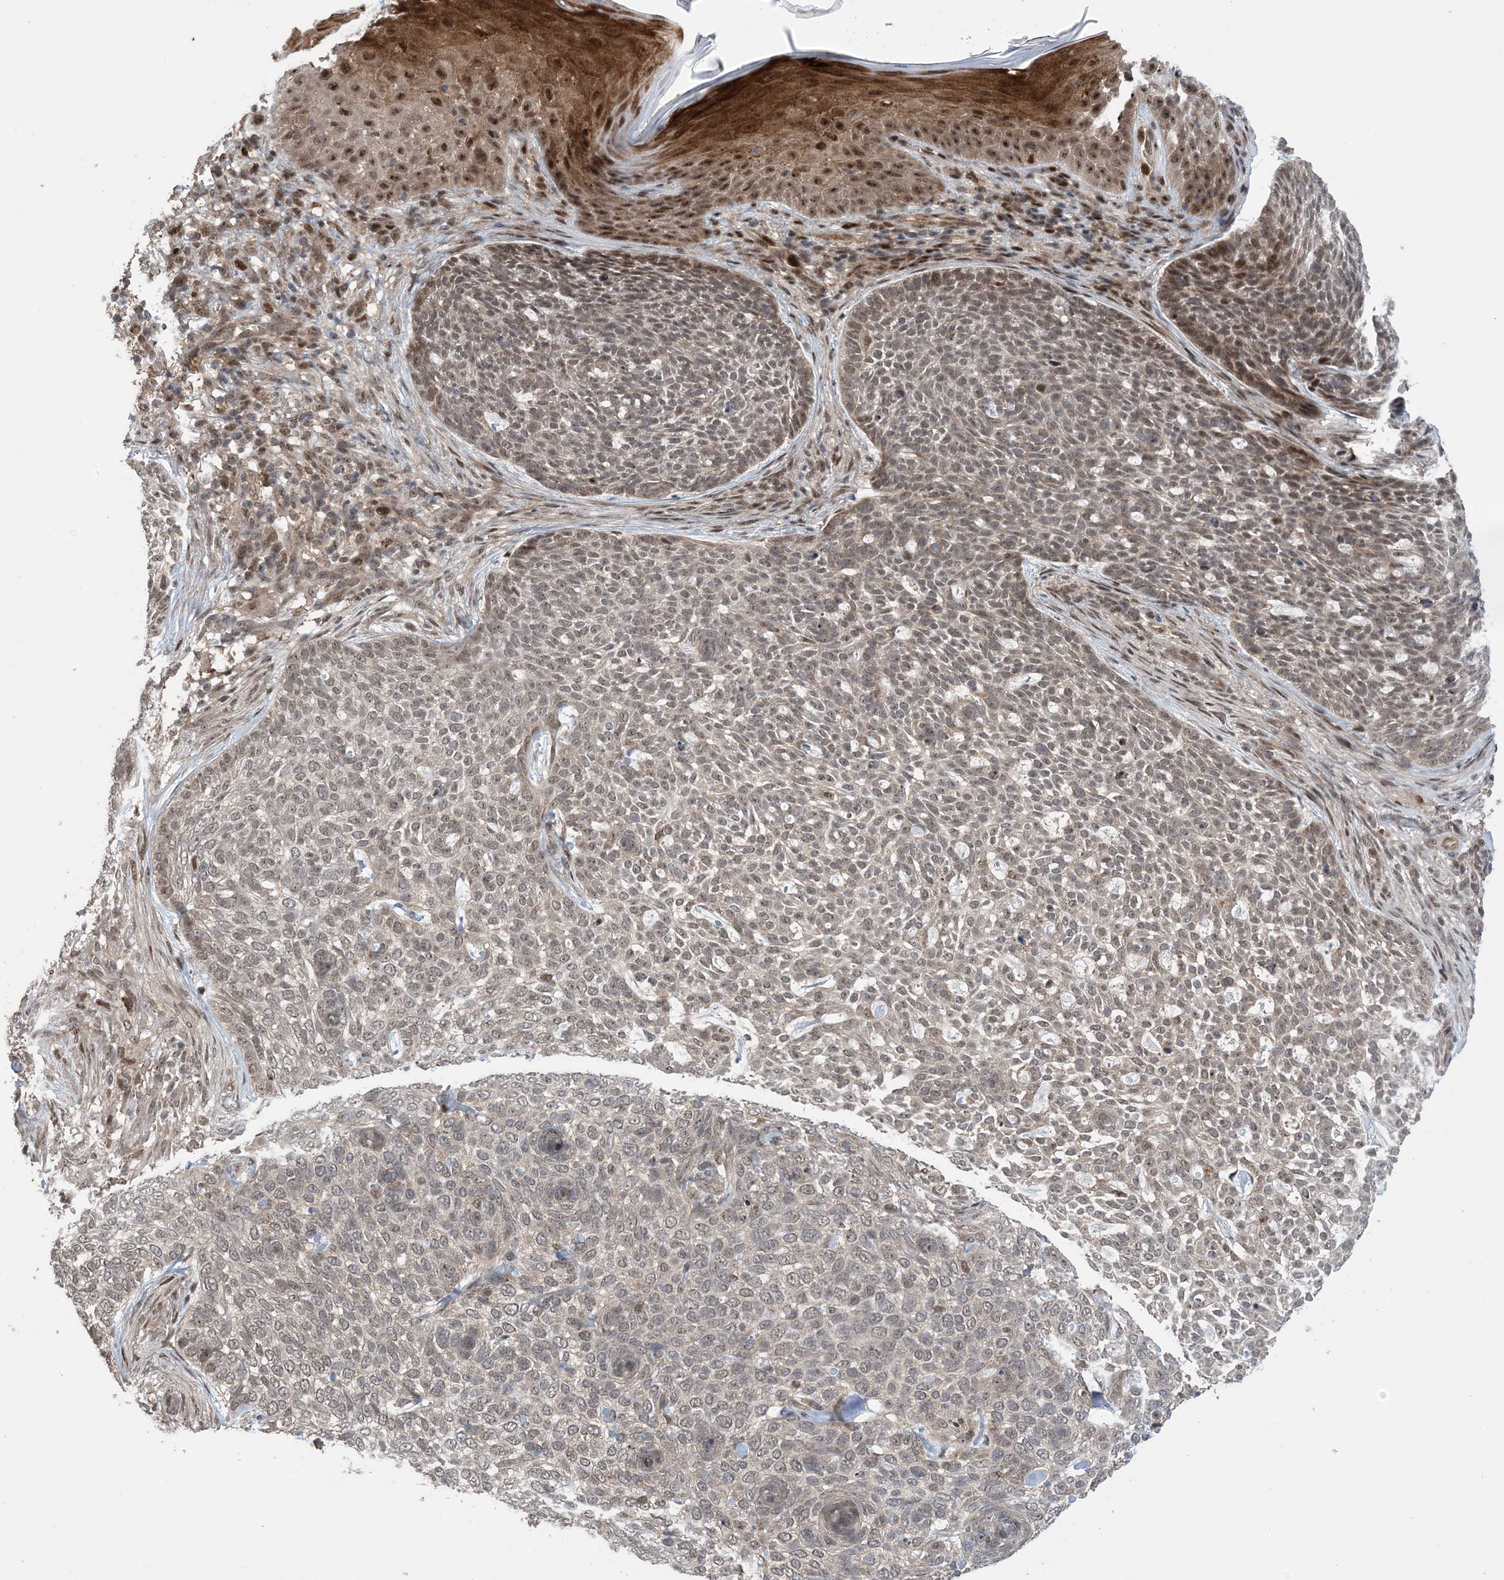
{"staining": {"intensity": "weak", "quantity": ">75%", "location": "nuclear"}, "tissue": "skin cancer", "cell_type": "Tumor cells", "image_type": "cancer", "snomed": [{"axis": "morphology", "description": "Basal cell carcinoma"}, {"axis": "topography", "description": "Skin"}], "caption": "This micrograph demonstrates skin basal cell carcinoma stained with immunohistochemistry (IHC) to label a protein in brown. The nuclear of tumor cells show weak positivity for the protein. Nuclei are counter-stained blue.", "gene": "ZNF710", "patient": {"sex": "female", "age": 64}}